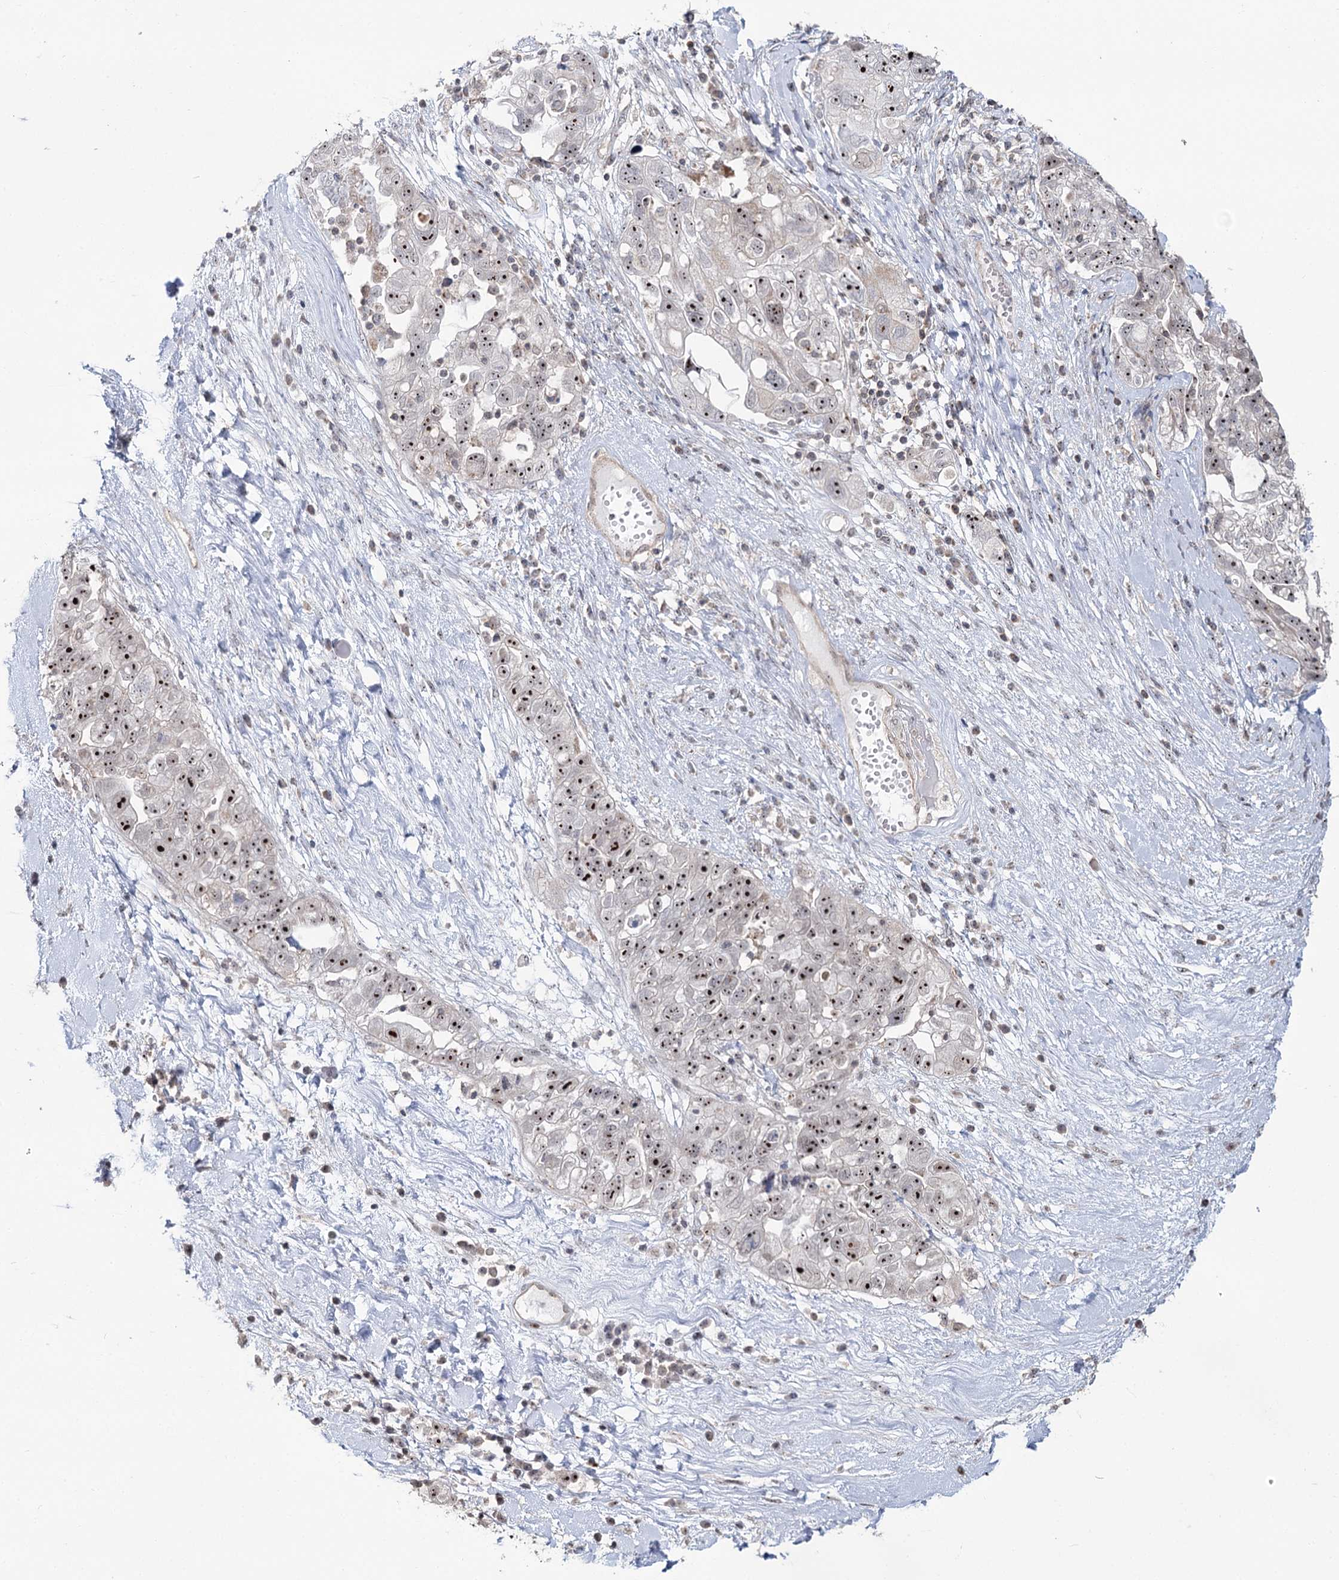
{"staining": {"intensity": "strong", "quantity": ">75%", "location": "nuclear"}, "tissue": "ovarian cancer", "cell_type": "Tumor cells", "image_type": "cancer", "snomed": [{"axis": "morphology", "description": "Carcinoma, NOS"}, {"axis": "morphology", "description": "Cystadenocarcinoma, serous, NOS"}, {"axis": "topography", "description": "Ovary"}], "caption": "Human ovarian cancer stained with a brown dye demonstrates strong nuclear positive staining in about >75% of tumor cells.", "gene": "STEEP1", "patient": {"sex": "female", "age": 69}}